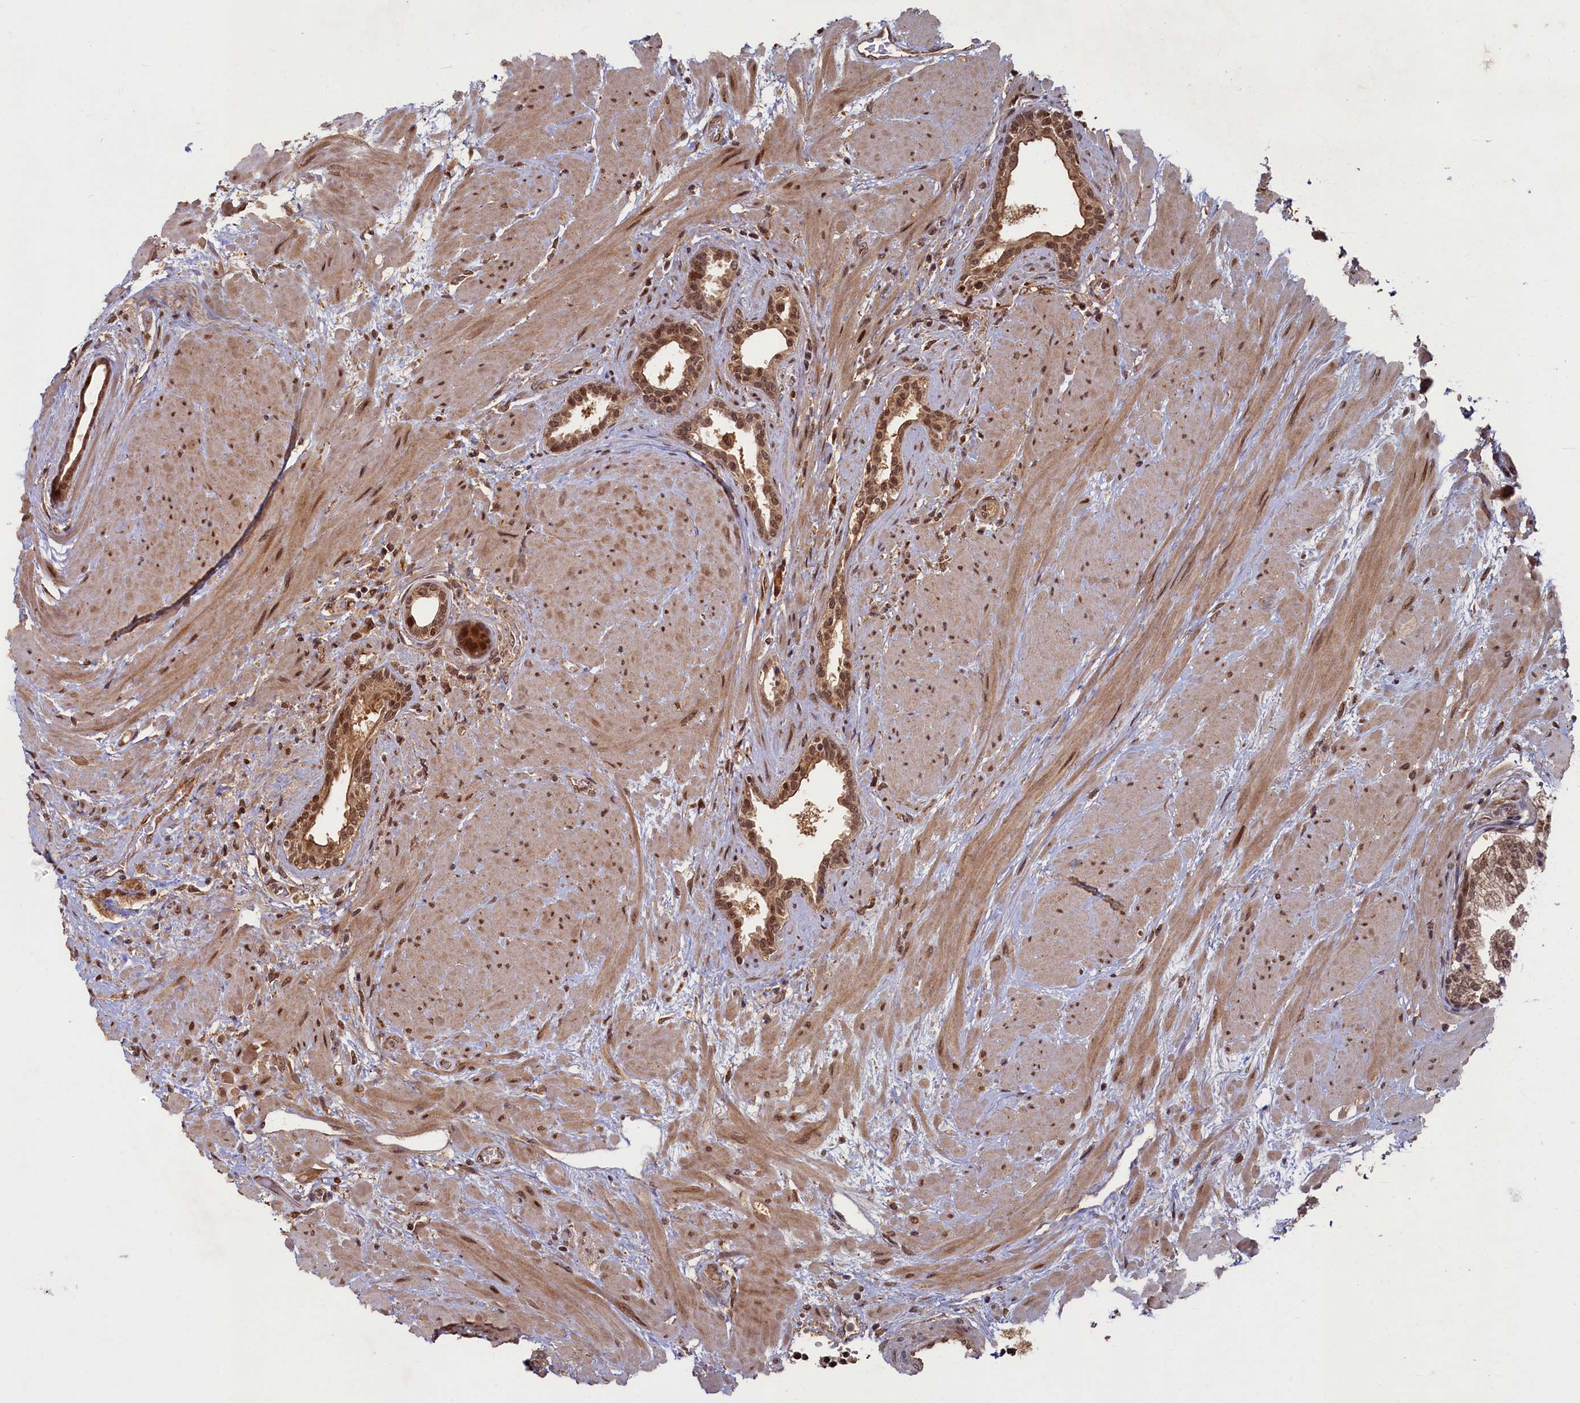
{"staining": {"intensity": "moderate", "quantity": ">75%", "location": "nuclear"}, "tissue": "prostate", "cell_type": "Glandular cells", "image_type": "normal", "snomed": [{"axis": "morphology", "description": "Normal tissue, NOS"}, {"axis": "topography", "description": "Prostate"}], "caption": "DAB immunohistochemical staining of unremarkable human prostate reveals moderate nuclear protein expression in about >75% of glandular cells. (DAB IHC, brown staining for protein, blue staining for nuclei).", "gene": "BRCA1", "patient": {"sex": "male", "age": 48}}